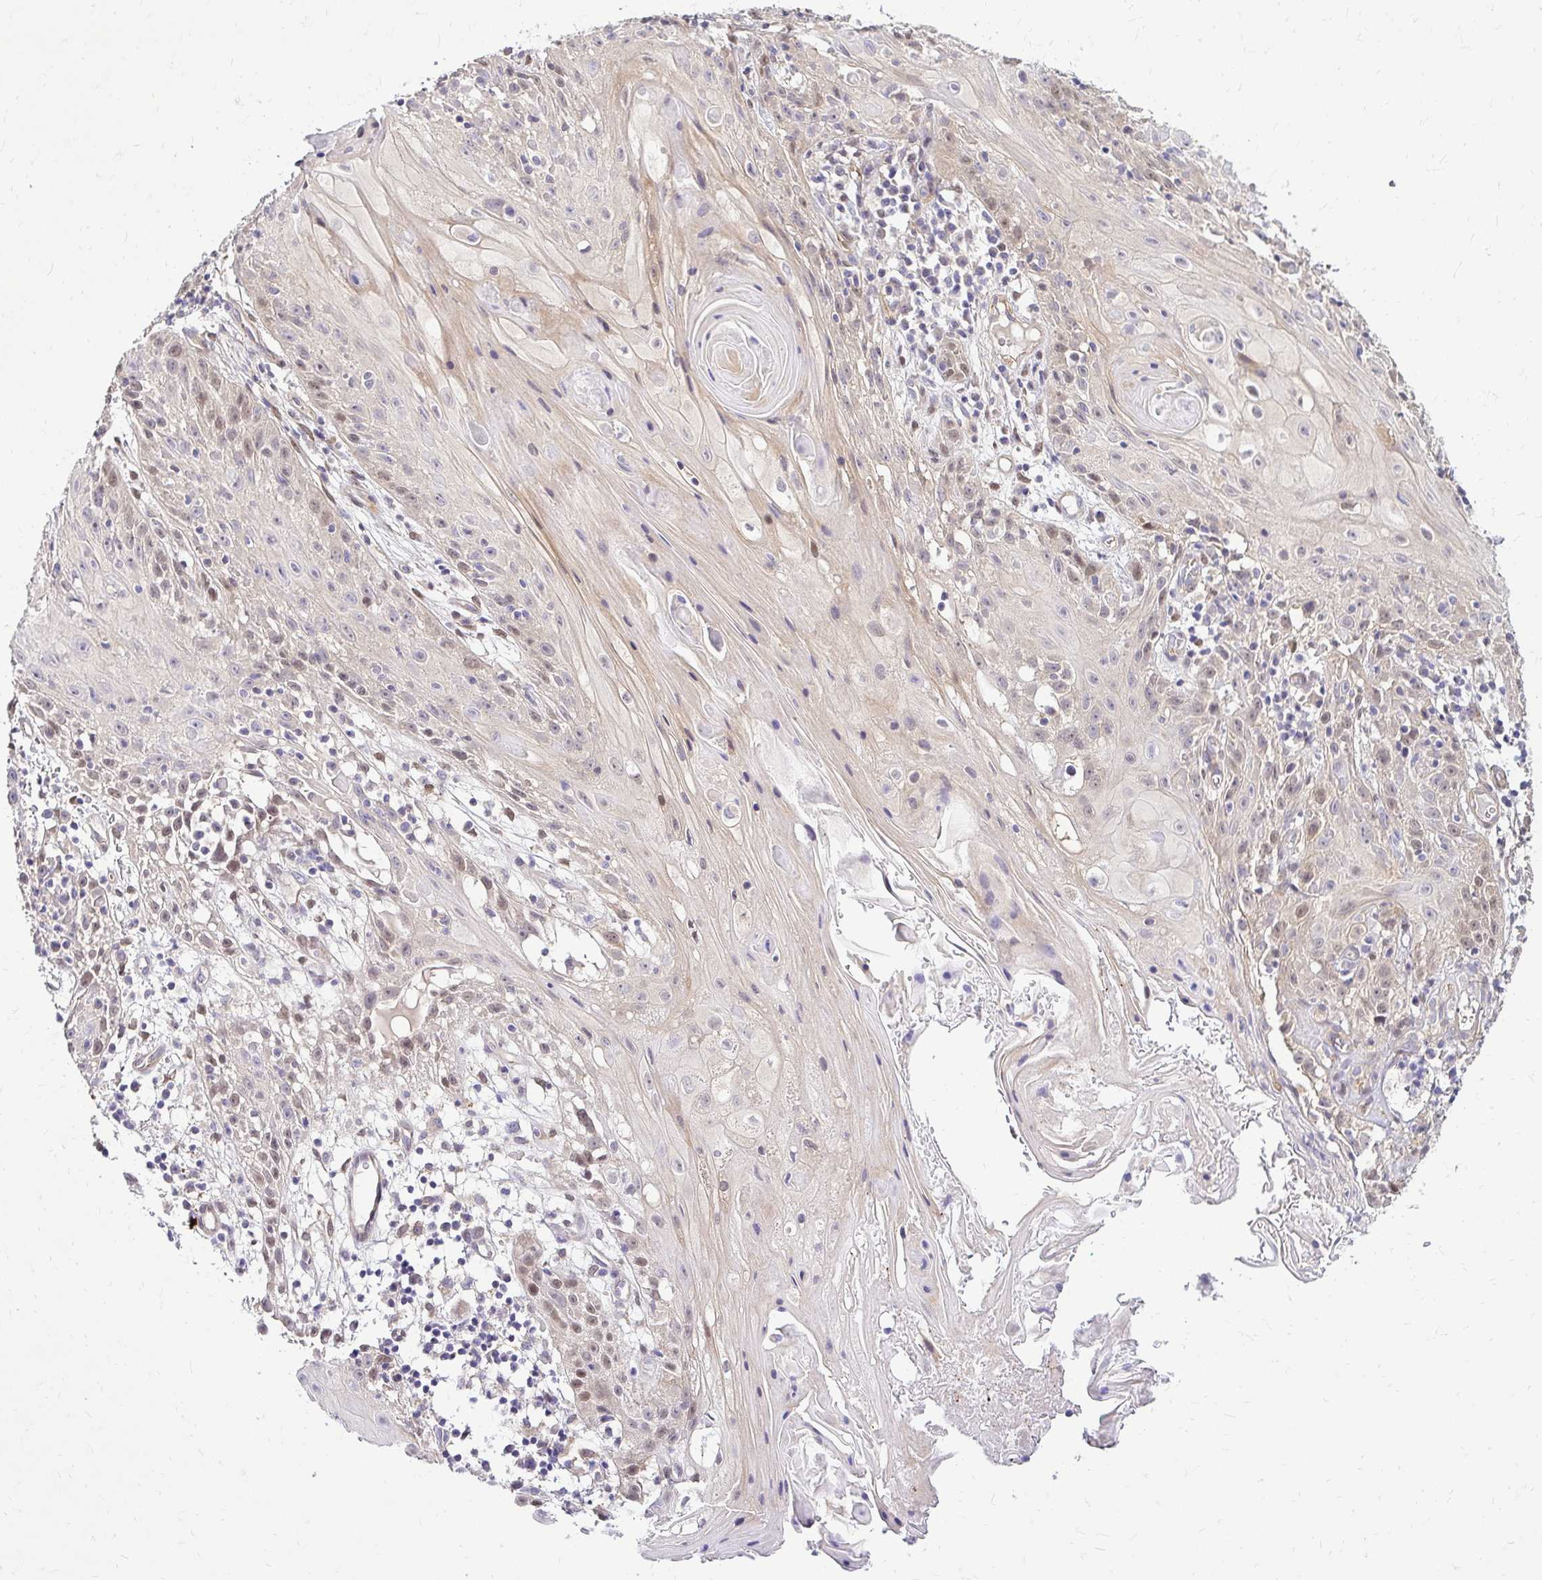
{"staining": {"intensity": "weak", "quantity": "<25%", "location": "nuclear"}, "tissue": "skin cancer", "cell_type": "Tumor cells", "image_type": "cancer", "snomed": [{"axis": "morphology", "description": "Squamous cell carcinoma, NOS"}, {"axis": "topography", "description": "Skin"}, {"axis": "topography", "description": "Vulva"}], "caption": "Image shows no significant protein positivity in tumor cells of skin cancer (squamous cell carcinoma).", "gene": "YAP1", "patient": {"sex": "female", "age": 76}}